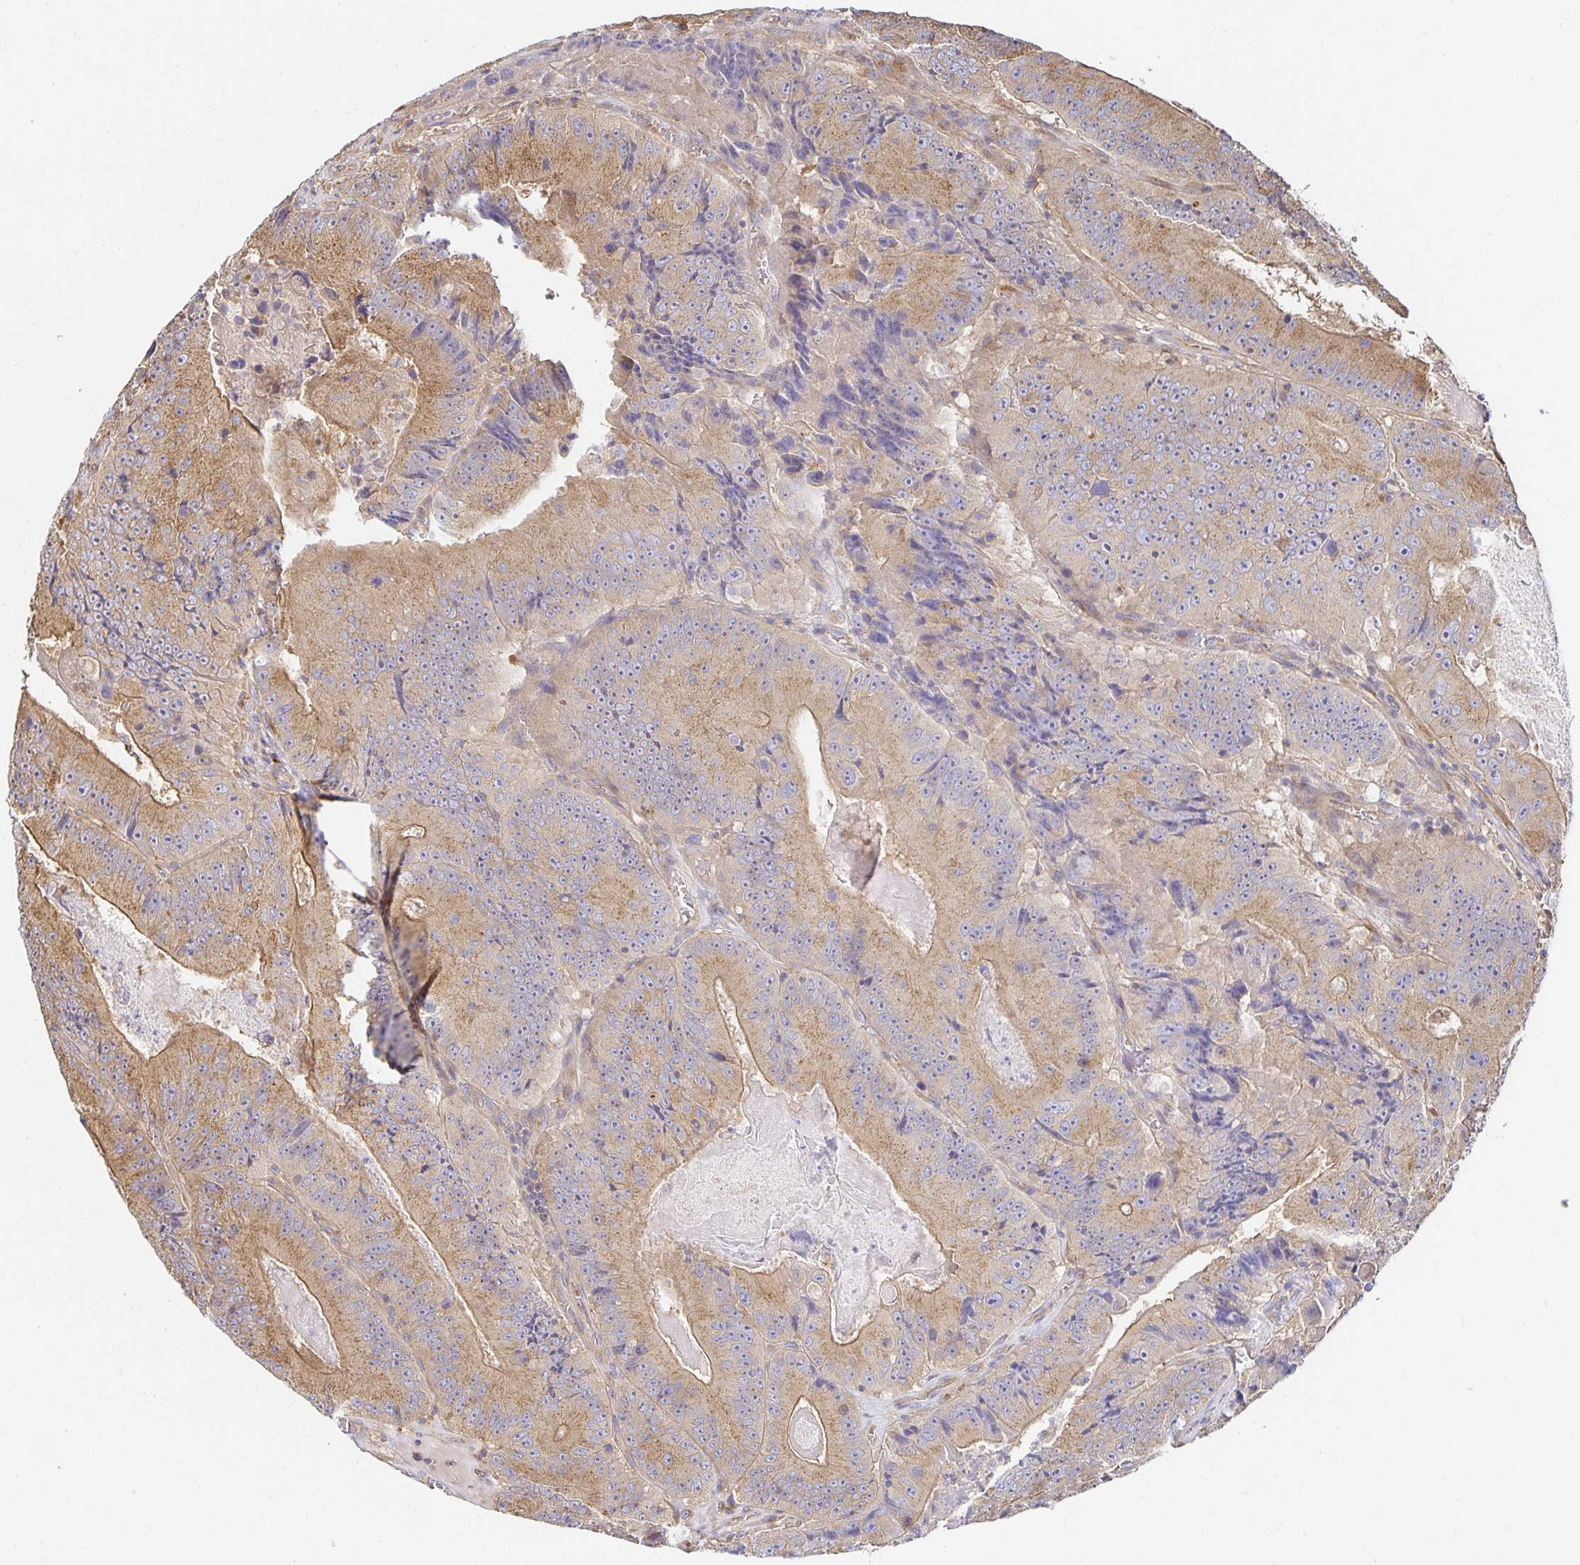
{"staining": {"intensity": "moderate", "quantity": ">75%", "location": "cytoplasmic/membranous"}, "tissue": "colorectal cancer", "cell_type": "Tumor cells", "image_type": "cancer", "snomed": [{"axis": "morphology", "description": "Adenocarcinoma, NOS"}, {"axis": "topography", "description": "Colon"}], "caption": "A brown stain labels moderate cytoplasmic/membranous staining of a protein in human colorectal cancer (adenocarcinoma) tumor cells. The protein of interest is shown in brown color, while the nuclei are stained blue.", "gene": "USO1", "patient": {"sex": "female", "age": 86}}